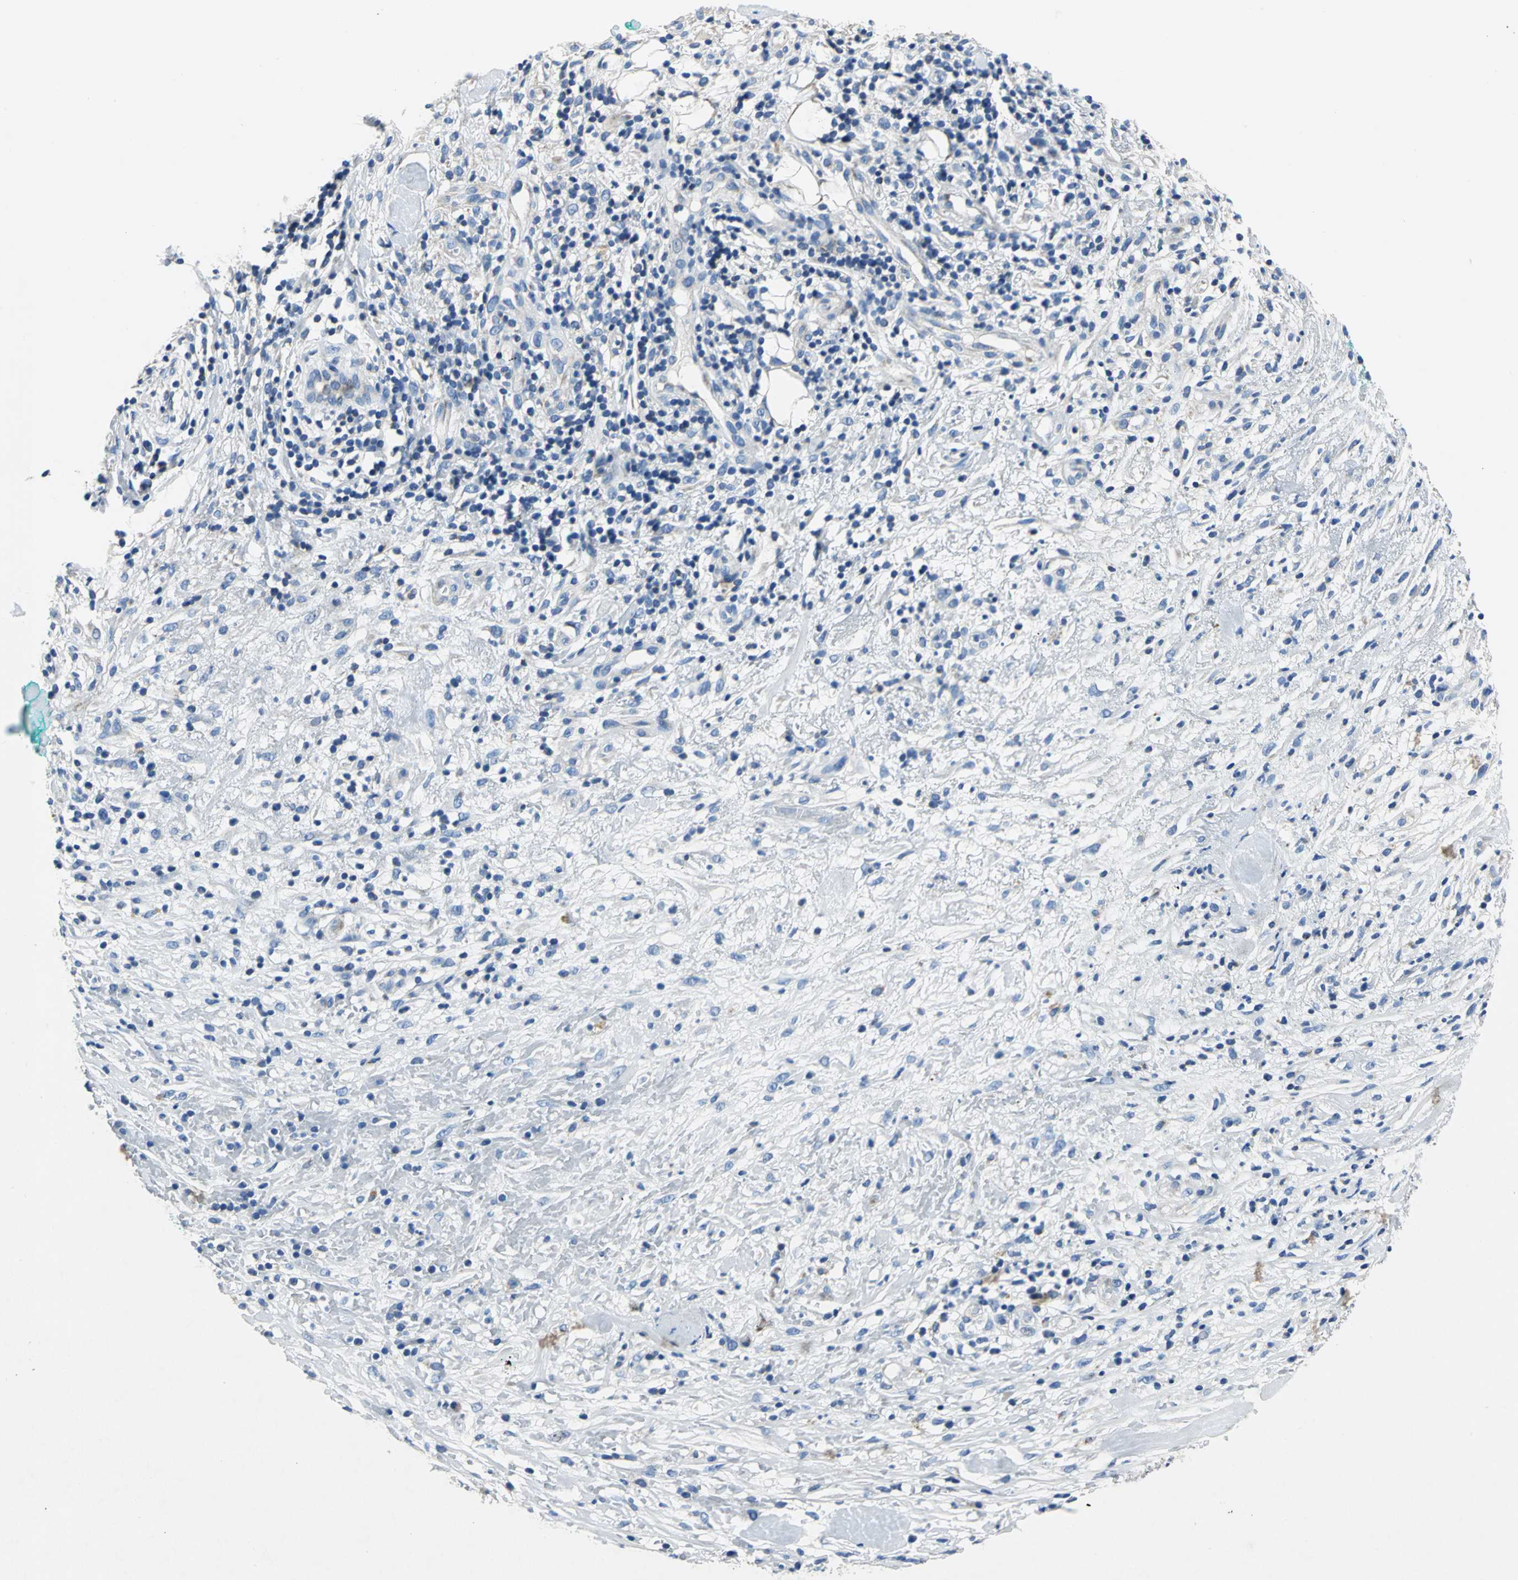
{"staining": {"intensity": "weak", "quantity": "25%-75%", "location": "cytoplasmic/membranous"}, "tissue": "melanoma", "cell_type": "Tumor cells", "image_type": "cancer", "snomed": [{"axis": "morphology", "description": "Necrosis, NOS"}, {"axis": "morphology", "description": "Malignant melanoma, NOS"}, {"axis": "topography", "description": "Skin"}], "caption": "IHC of human melanoma exhibits low levels of weak cytoplasmic/membranous positivity in about 25%-75% of tumor cells.", "gene": "IFI6", "patient": {"sex": "female", "age": 87}}